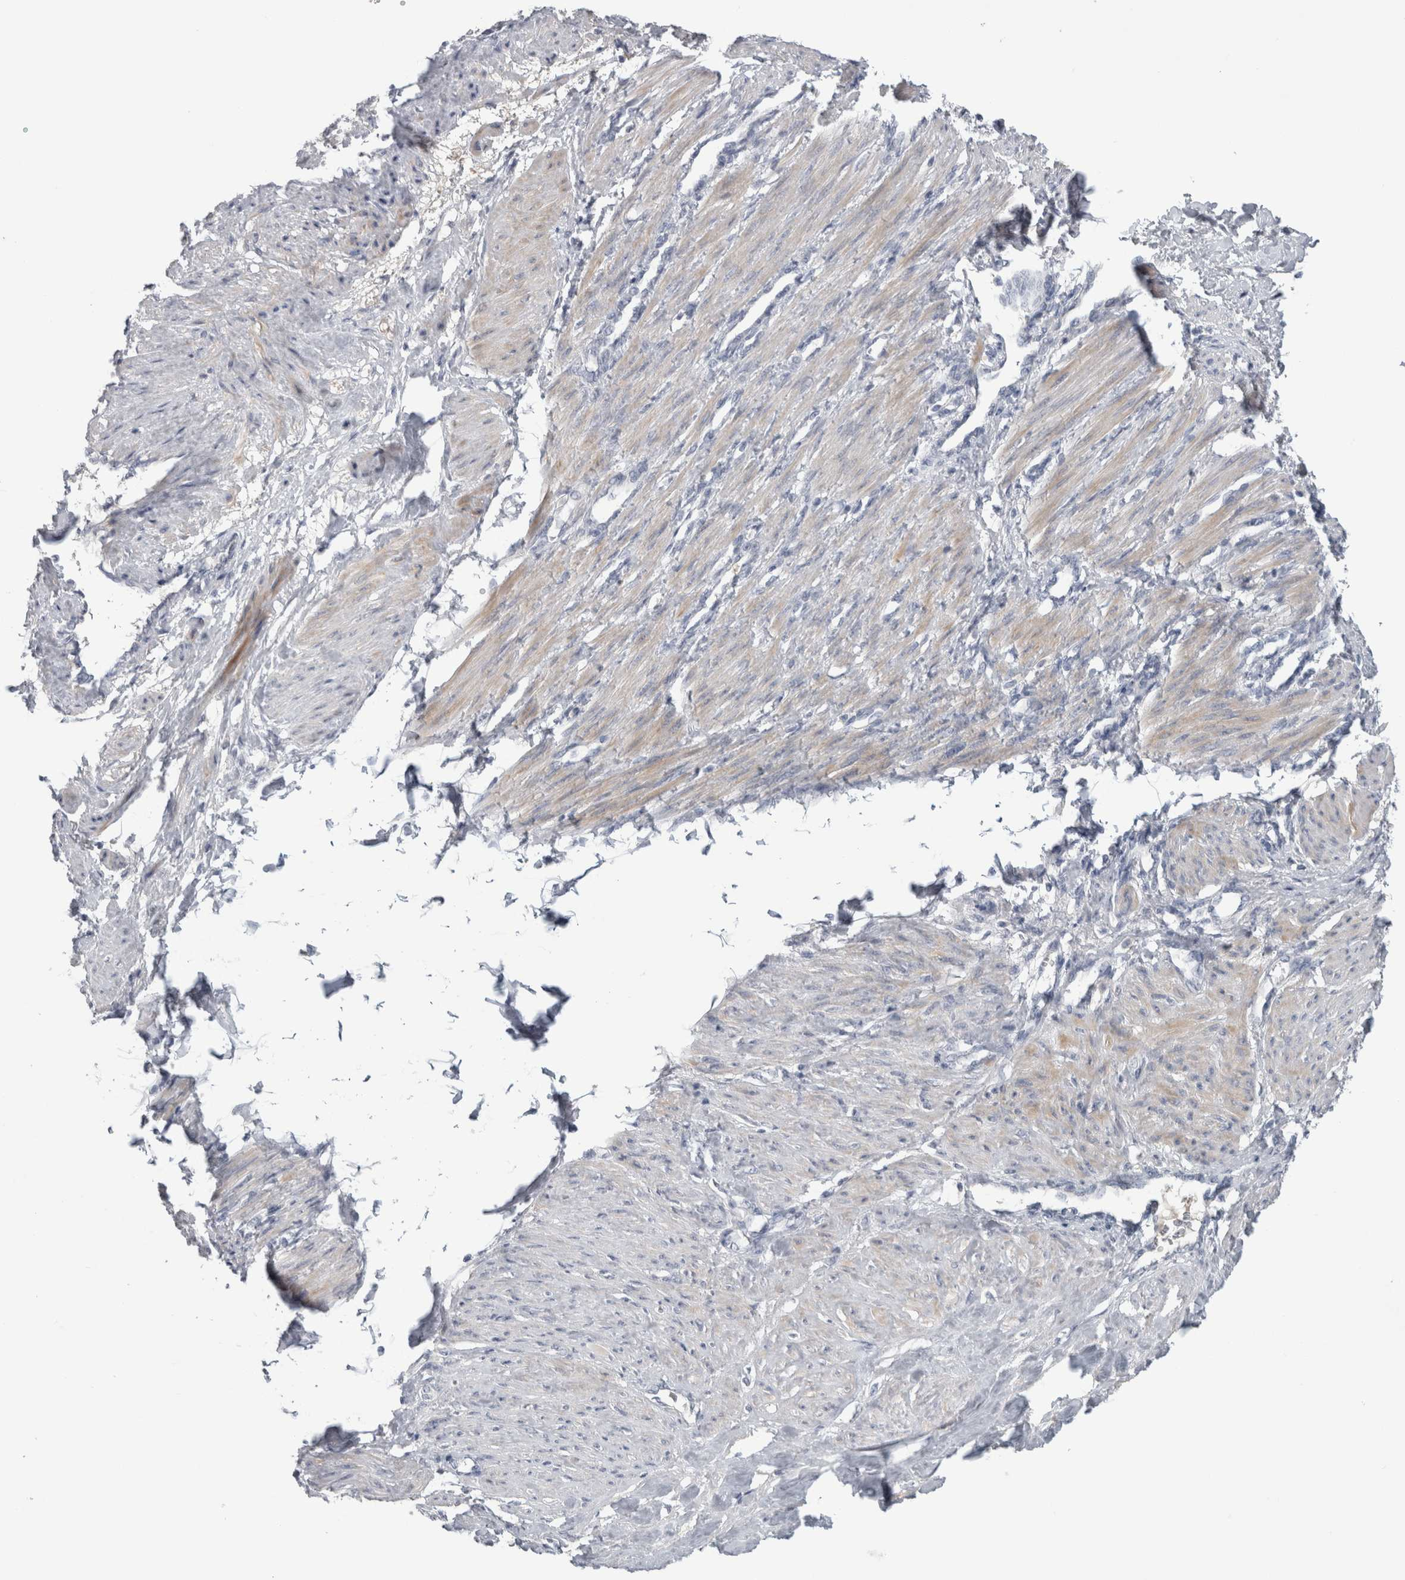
{"staining": {"intensity": "weak", "quantity": "<25%", "location": "cytoplasmic/membranous"}, "tissue": "smooth muscle", "cell_type": "Smooth muscle cells", "image_type": "normal", "snomed": [{"axis": "morphology", "description": "Normal tissue, NOS"}, {"axis": "topography", "description": "Endometrium"}], "caption": "High power microscopy photomicrograph of an immunohistochemistry (IHC) micrograph of normal smooth muscle, revealing no significant staining in smooth muscle cells.", "gene": "ADAM2", "patient": {"sex": "female", "age": 33}}